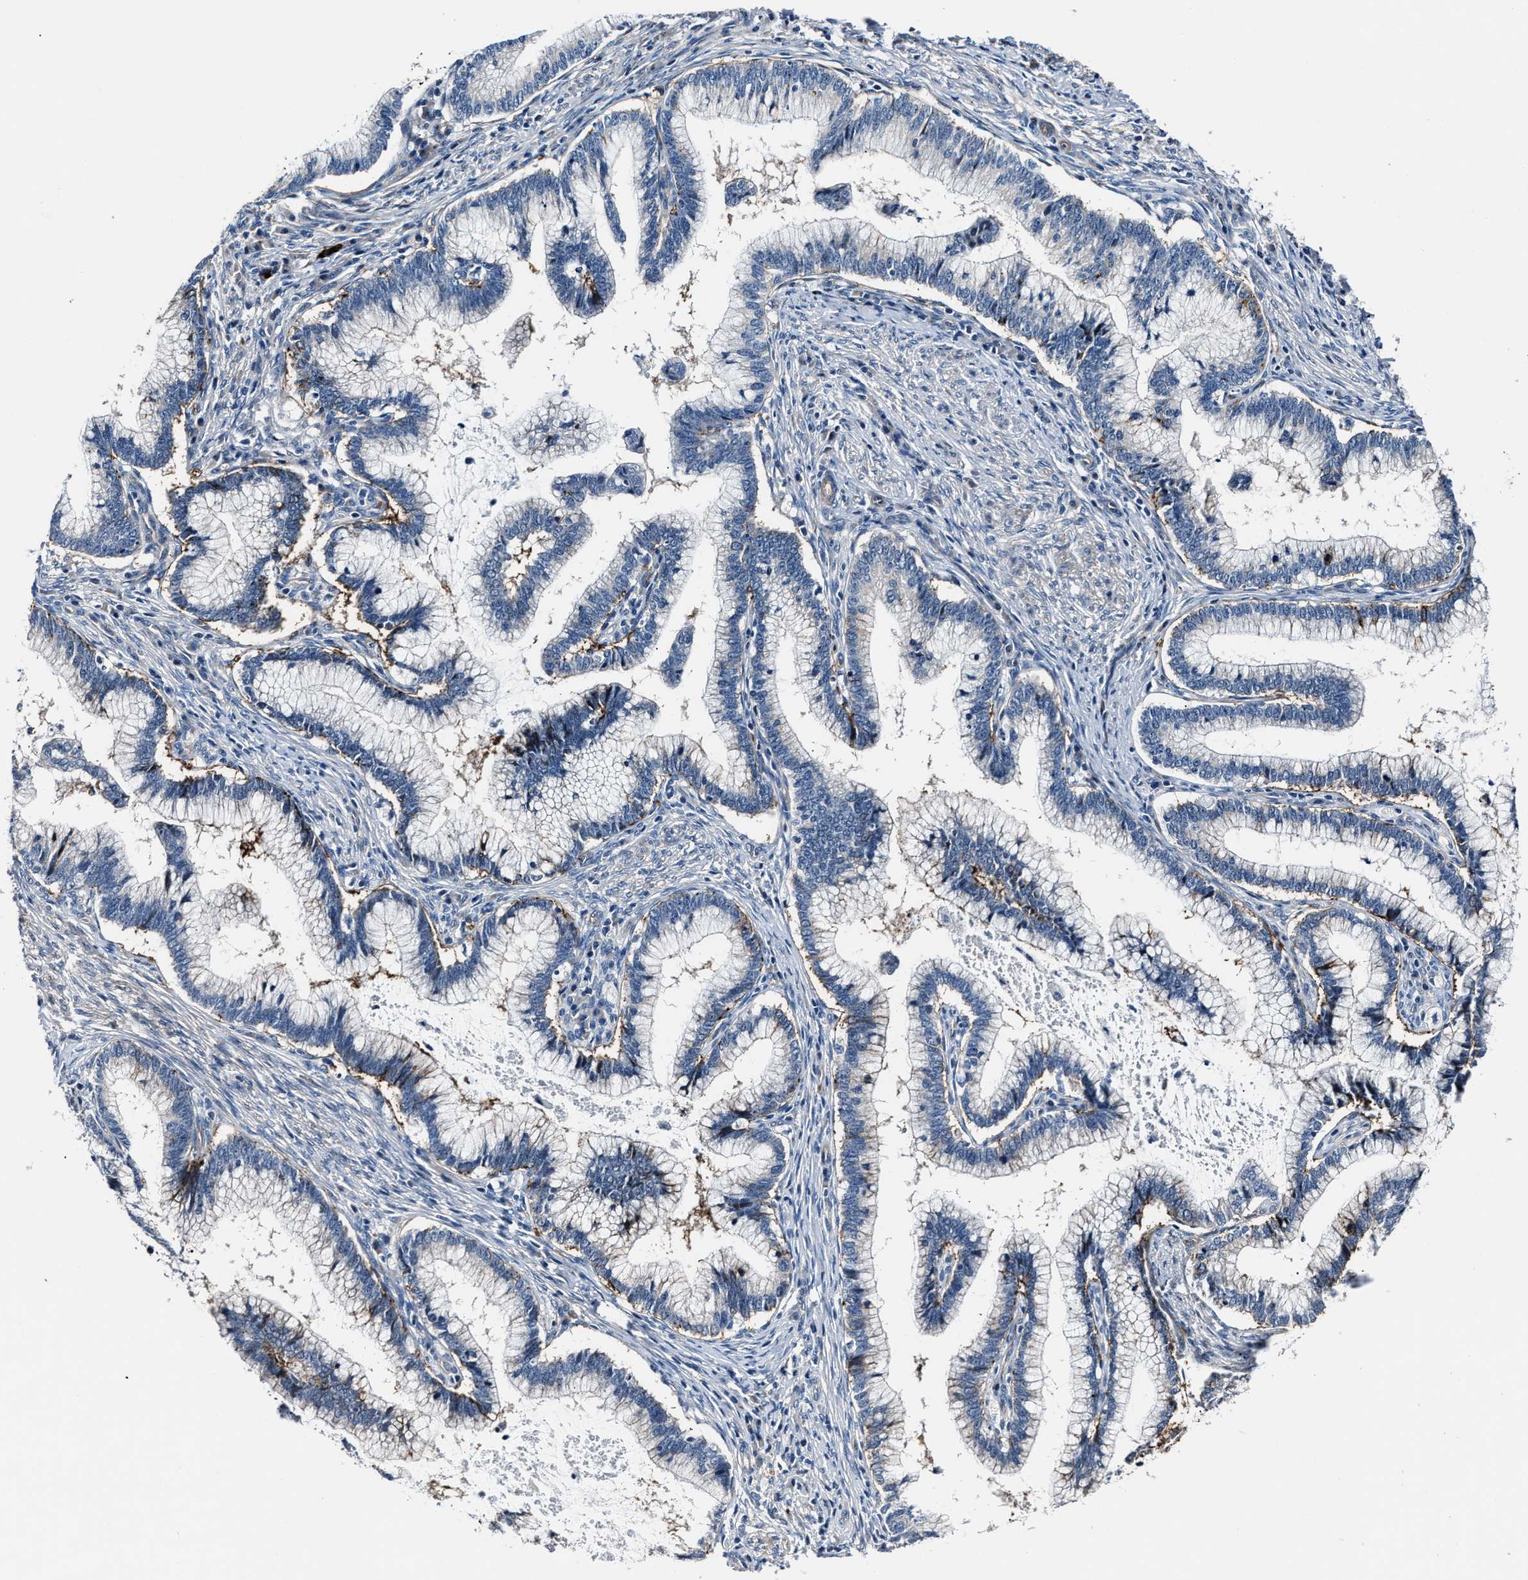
{"staining": {"intensity": "negative", "quantity": "none", "location": "none"}, "tissue": "cervical cancer", "cell_type": "Tumor cells", "image_type": "cancer", "snomed": [{"axis": "morphology", "description": "Adenocarcinoma, NOS"}, {"axis": "topography", "description": "Cervix"}], "caption": "Histopathology image shows no protein positivity in tumor cells of cervical cancer tissue.", "gene": "MPDZ", "patient": {"sex": "female", "age": 36}}